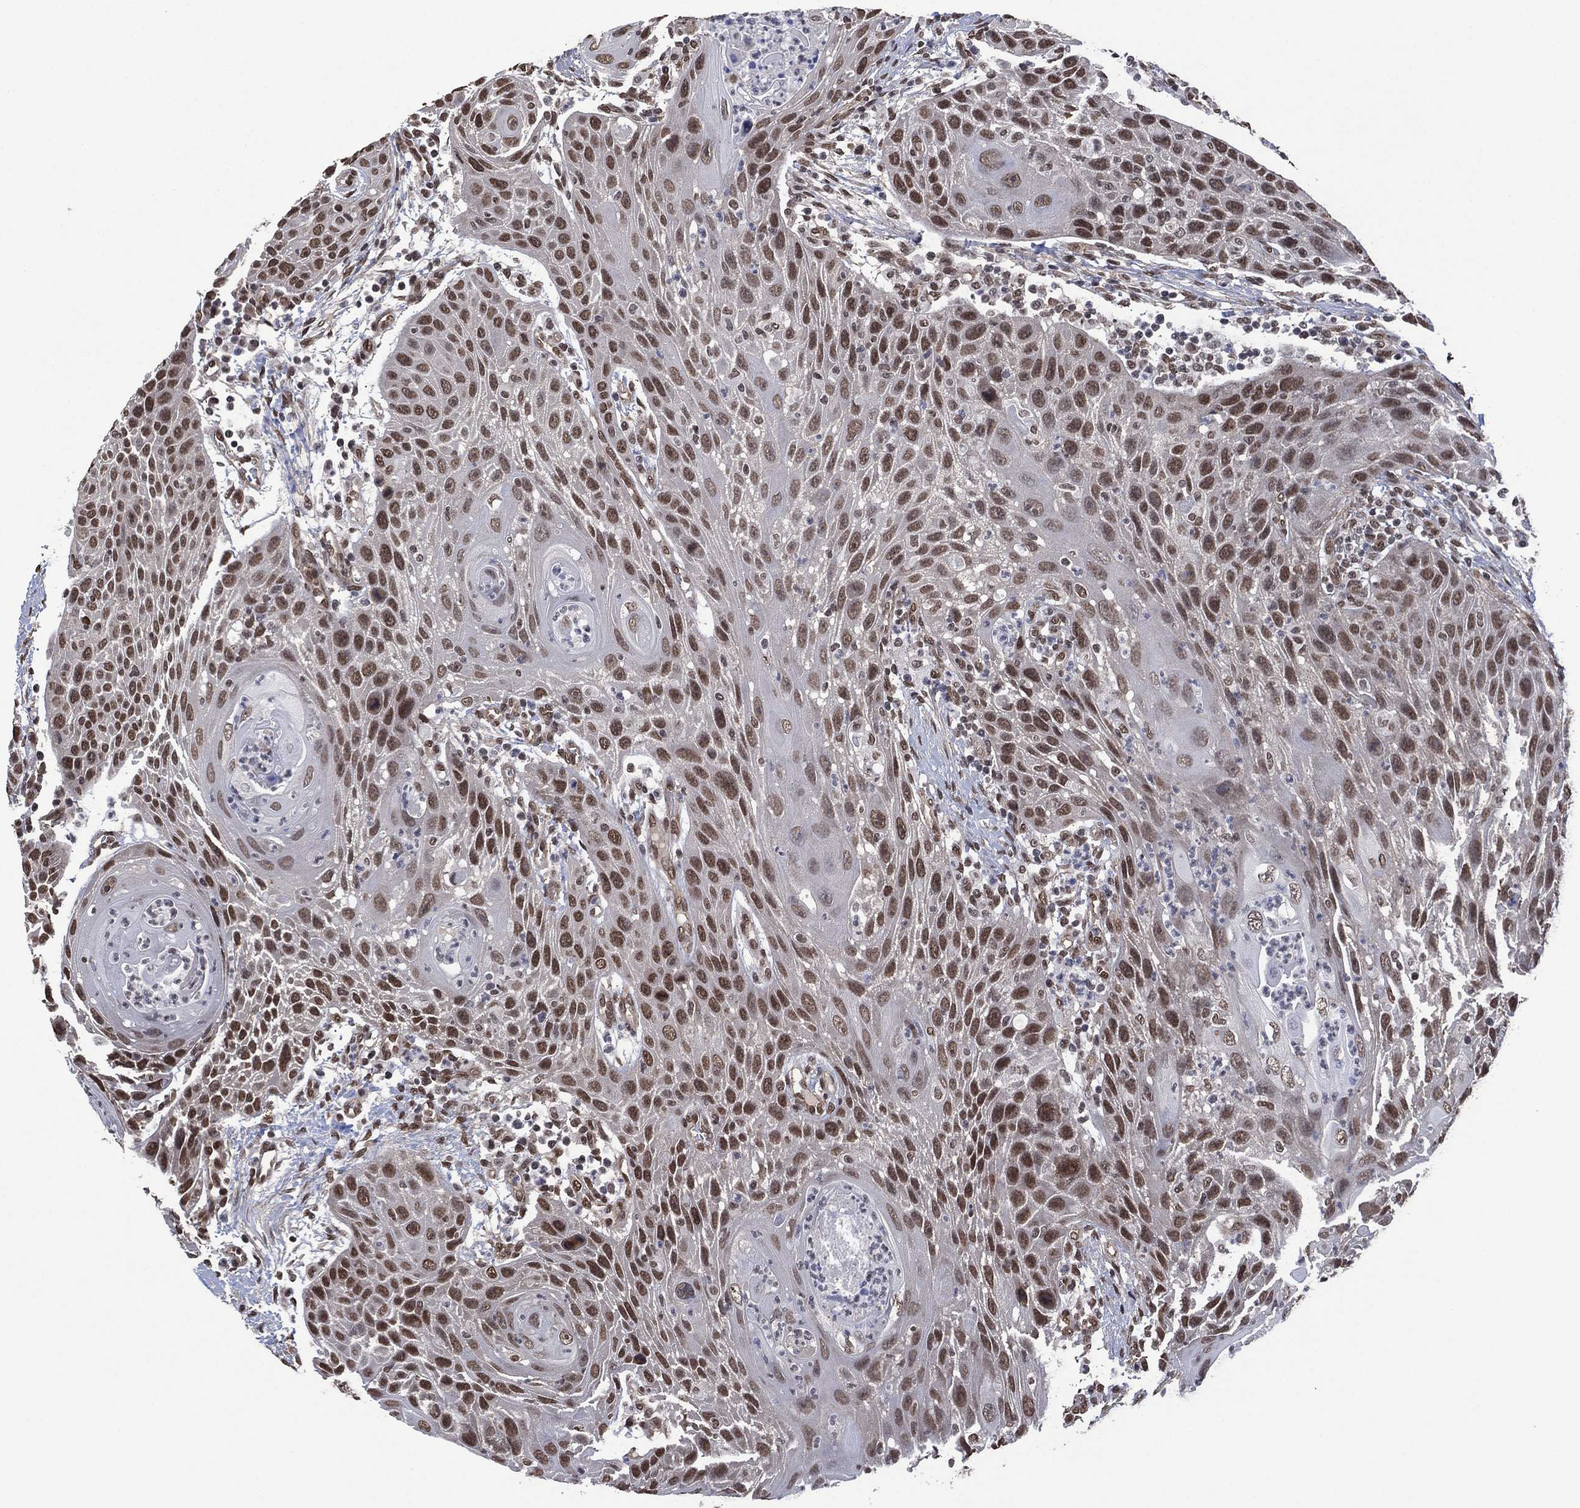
{"staining": {"intensity": "strong", "quantity": "25%-75%", "location": "nuclear"}, "tissue": "head and neck cancer", "cell_type": "Tumor cells", "image_type": "cancer", "snomed": [{"axis": "morphology", "description": "Squamous cell carcinoma, NOS"}, {"axis": "topography", "description": "Head-Neck"}], "caption": "Strong nuclear positivity is identified in about 25%-75% of tumor cells in head and neck cancer (squamous cell carcinoma).", "gene": "EHMT1", "patient": {"sex": "male", "age": 69}}